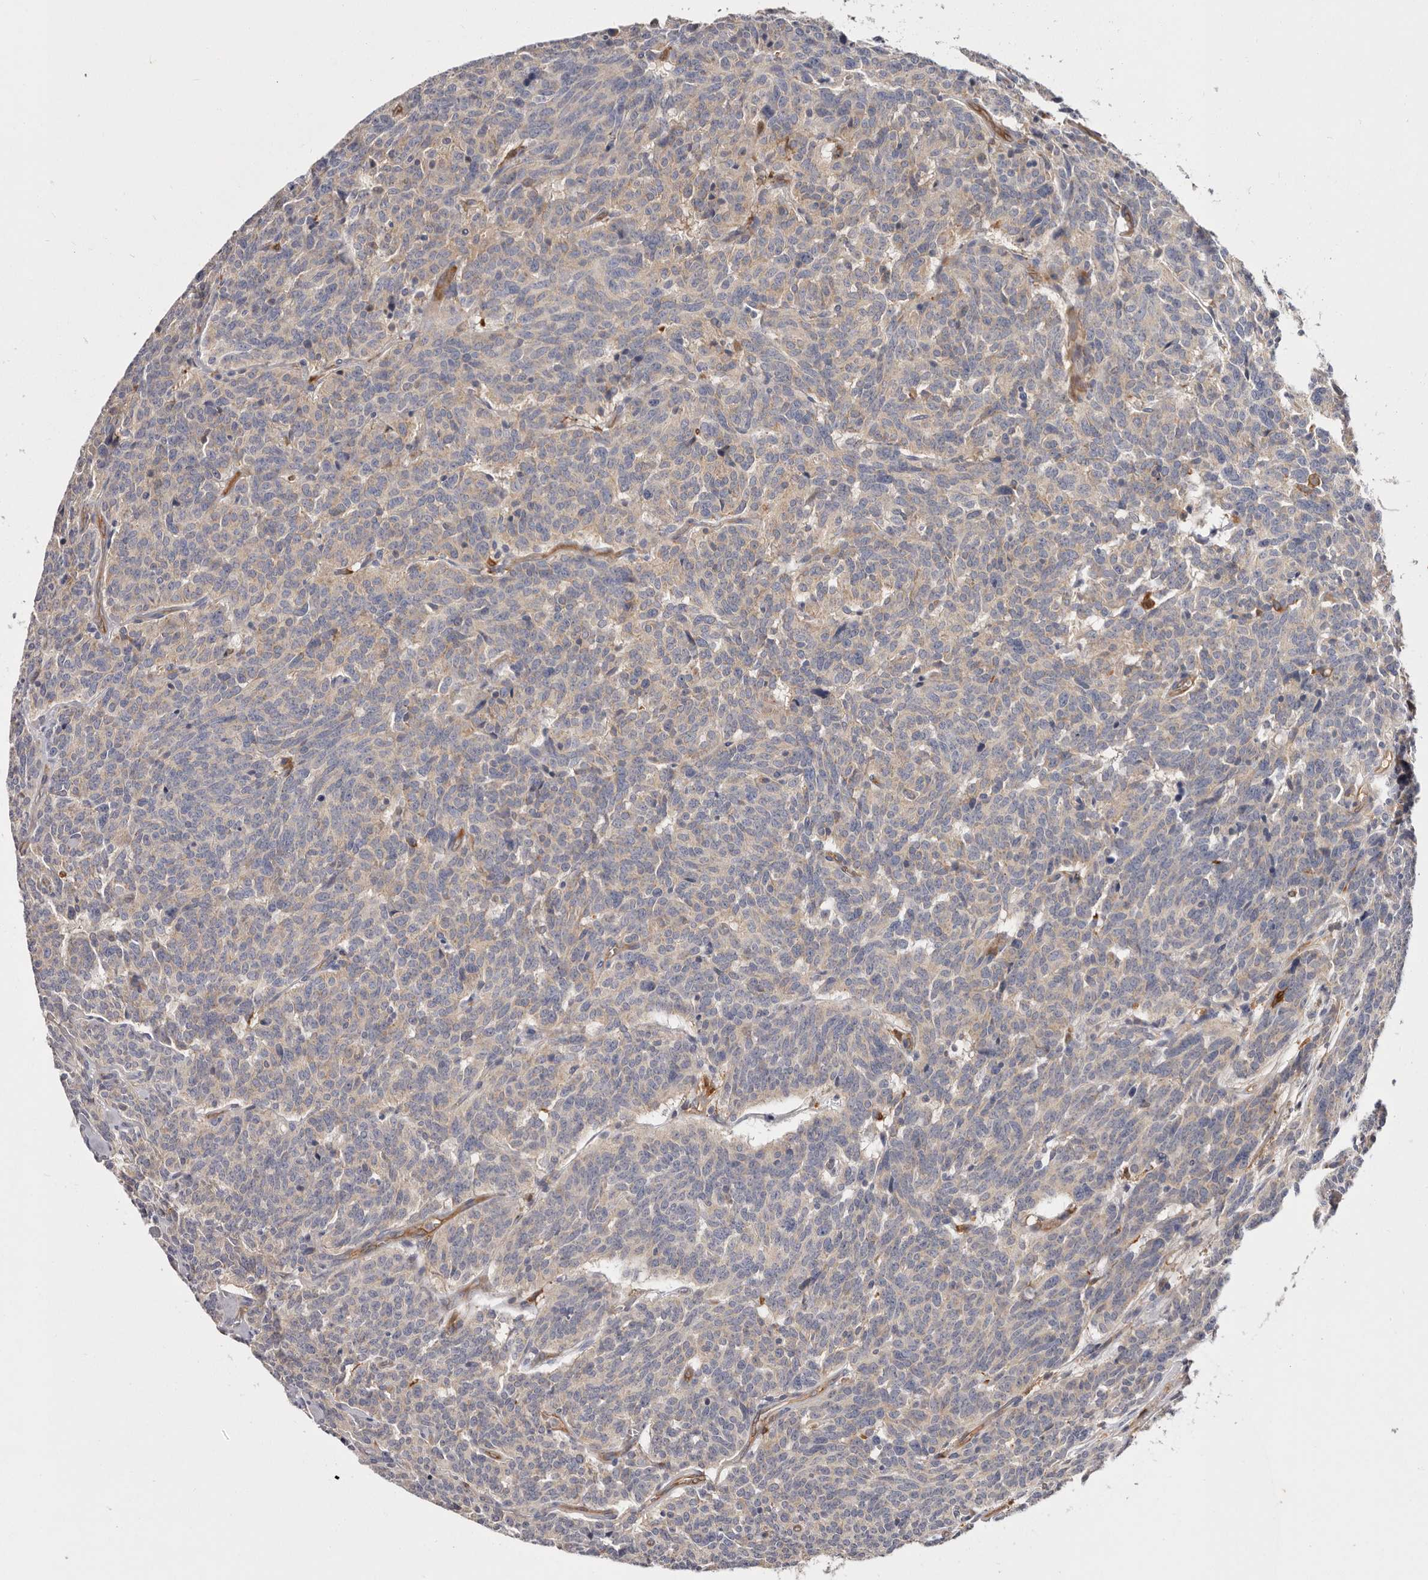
{"staining": {"intensity": "weak", "quantity": "25%-75%", "location": "cytoplasmic/membranous"}, "tissue": "carcinoid", "cell_type": "Tumor cells", "image_type": "cancer", "snomed": [{"axis": "morphology", "description": "Carcinoid, malignant, NOS"}, {"axis": "topography", "description": "Lung"}], "caption": "The image exhibits a brown stain indicating the presence of a protein in the cytoplasmic/membranous of tumor cells in carcinoid (malignant).", "gene": "LAP3", "patient": {"sex": "female", "age": 46}}